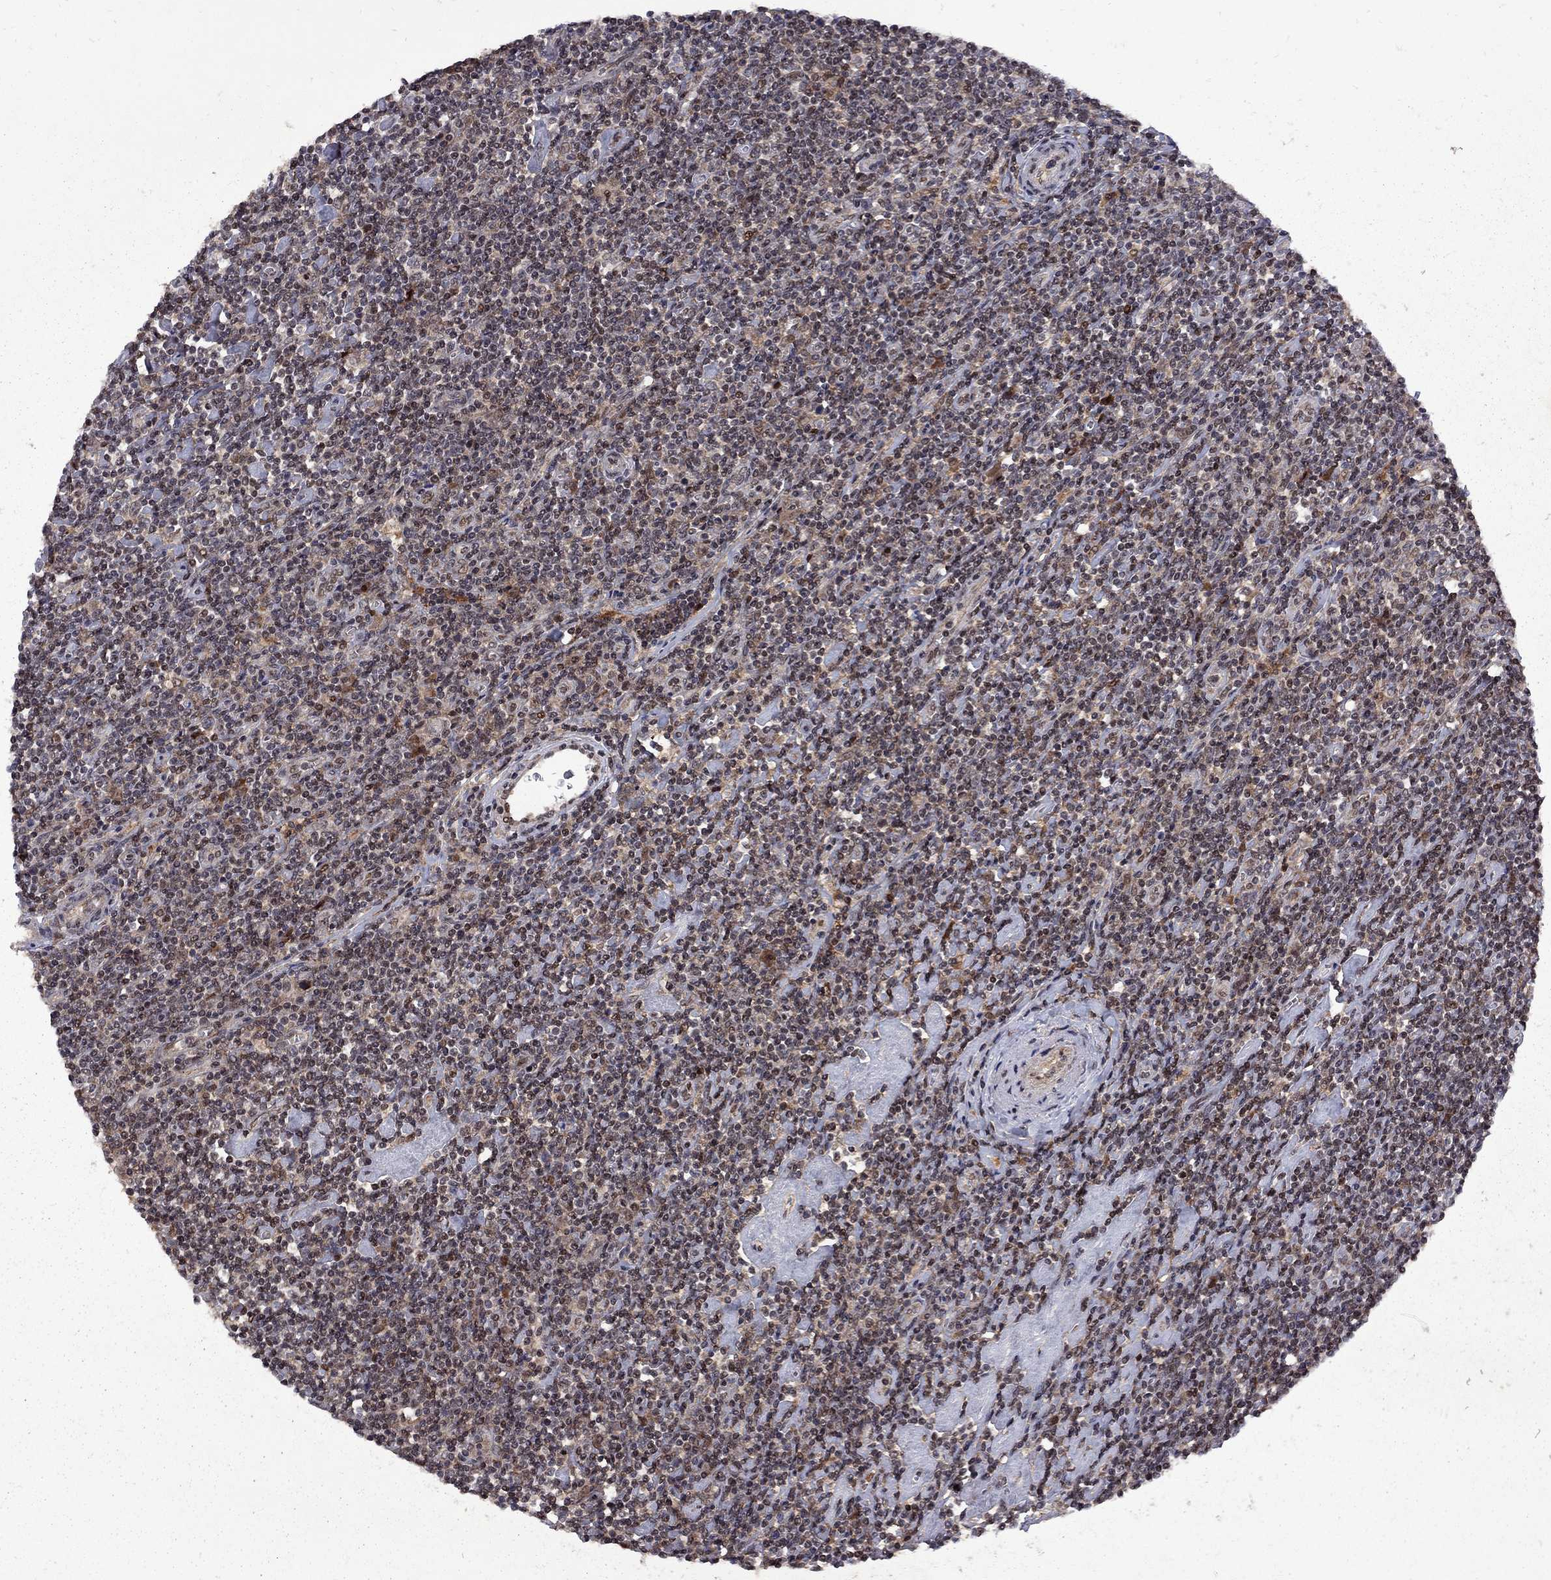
{"staining": {"intensity": "weak", "quantity": "25%-75%", "location": "cytoplasmic/membranous"}, "tissue": "lymphoma", "cell_type": "Tumor cells", "image_type": "cancer", "snomed": [{"axis": "morphology", "description": "Hodgkin's disease, NOS"}, {"axis": "topography", "description": "Lymph node"}], "caption": "Tumor cells display weak cytoplasmic/membranous expression in approximately 25%-75% of cells in Hodgkin's disease.", "gene": "IPP", "patient": {"sex": "male", "age": 40}}